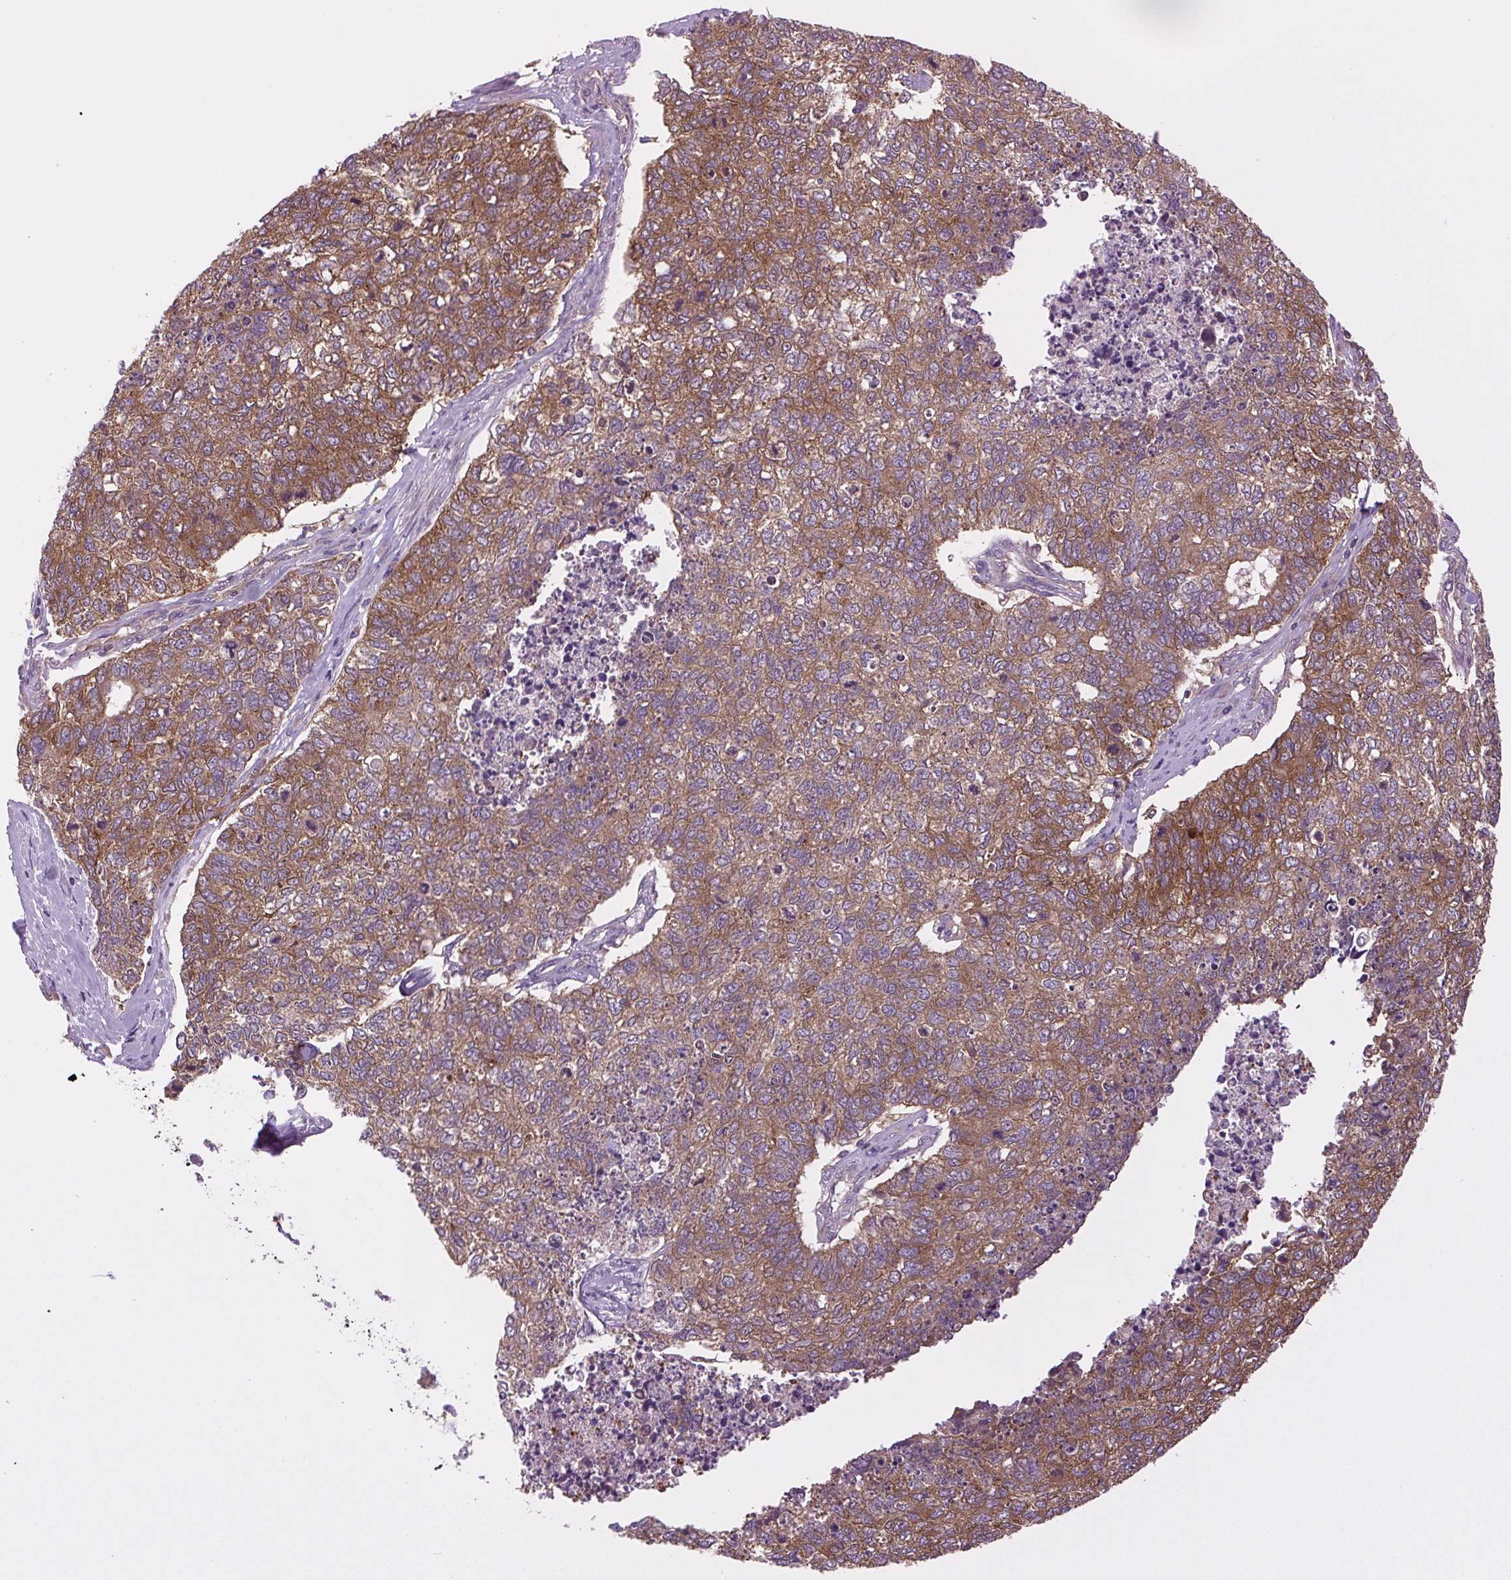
{"staining": {"intensity": "moderate", "quantity": ">75%", "location": "cytoplasmic/membranous"}, "tissue": "cervical cancer", "cell_type": "Tumor cells", "image_type": "cancer", "snomed": [{"axis": "morphology", "description": "Squamous cell carcinoma, NOS"}, {"axis": "topography", "description": "Cervix"}], "caption": "The histopathology image reveals a brown stain indicating the presence of a protein in the cytoplasmic/membranous of tumor cells in cervical cancer. The protein of interest is stained brown, and the nuclei are stained in blue (DAB IHC with brightfield microscopy, high magnification).", "gene": "PLCG1", "patient": {"sex": "female", "age": 63}}